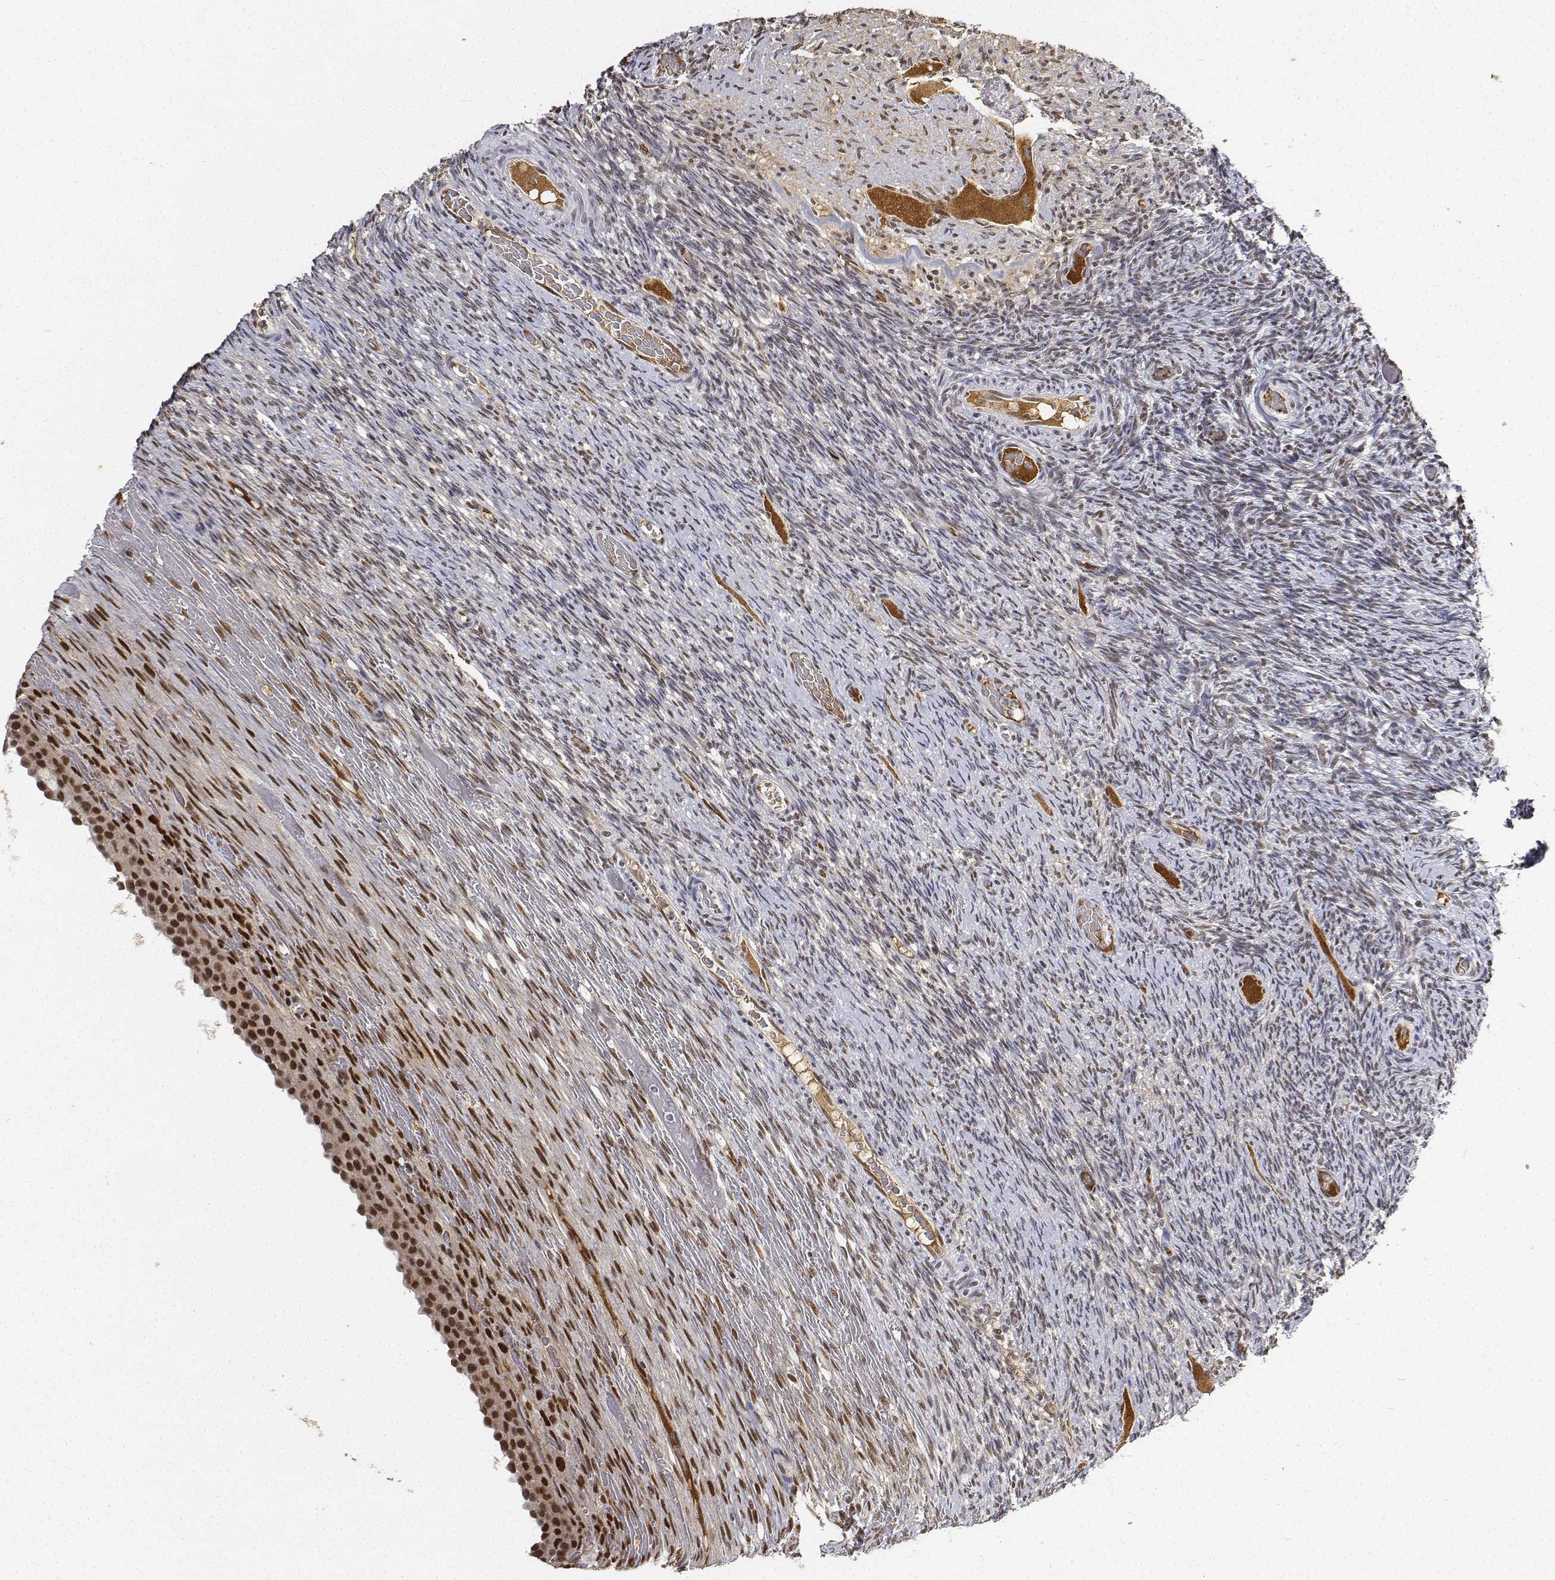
{"staining": {"intensity": "weak", "quantity": "25%-75%", "location": "nuclear"}, "tissue": "ovary", "cell_type": "Ovarian stroma cells", "image_type": "normal", "snomed": [{"axis": "morphology", "description": "Normal tissue, NOS"}, {"axis": "topography", "description": "Ovary"}], "caption": "The immunohistochemical stain highlights weak nuclear positivity in ovarian stroma cells of unremarkable ovary. Using DAB (3,3'-diaminobenzidine) (brown) and hematoxylin (blue) stains, captured at high magnification using brightfield microscopy.", "gene": "ATRX", "patient": {"sex": "female", "age": 34}}